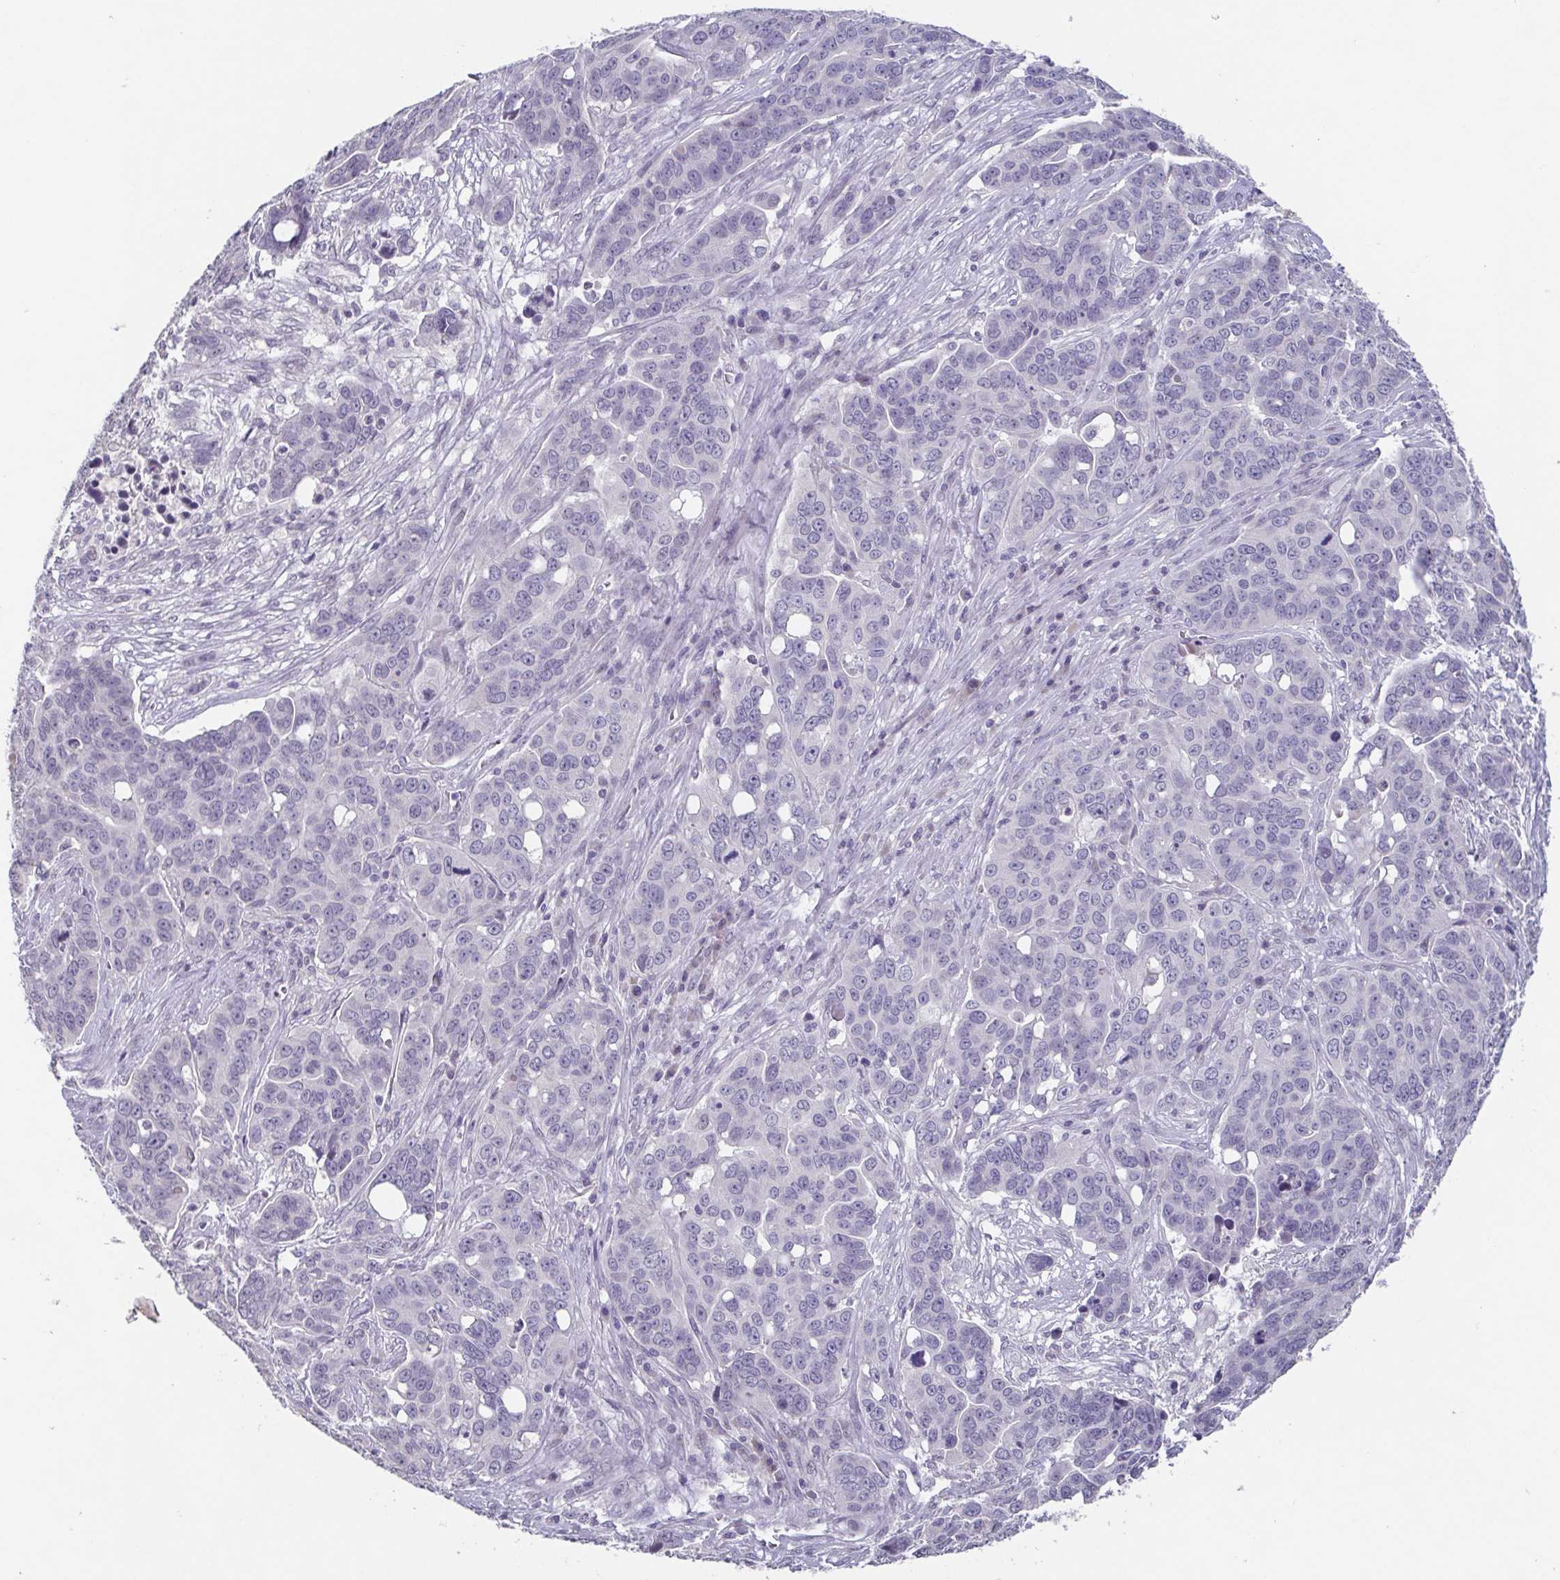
{"staining": {"intensity": "negative", "quantity": "none", "location": "none"}, "tissue": "ovarian cancer", "cell_type": "Tumor cells", "image_type": "cancer", "snomed": [{"axis": "morphology", "description": "Carcinoma, endometroid"}, {"axis": "topography", "description": "Ovary"}], "caption": "An image of human ovarian cancer (endometroid carcinoma) is negative for staining in tumor cells.", "gene": "GHRL", "patient": {"sex": "female", "age": 78}}